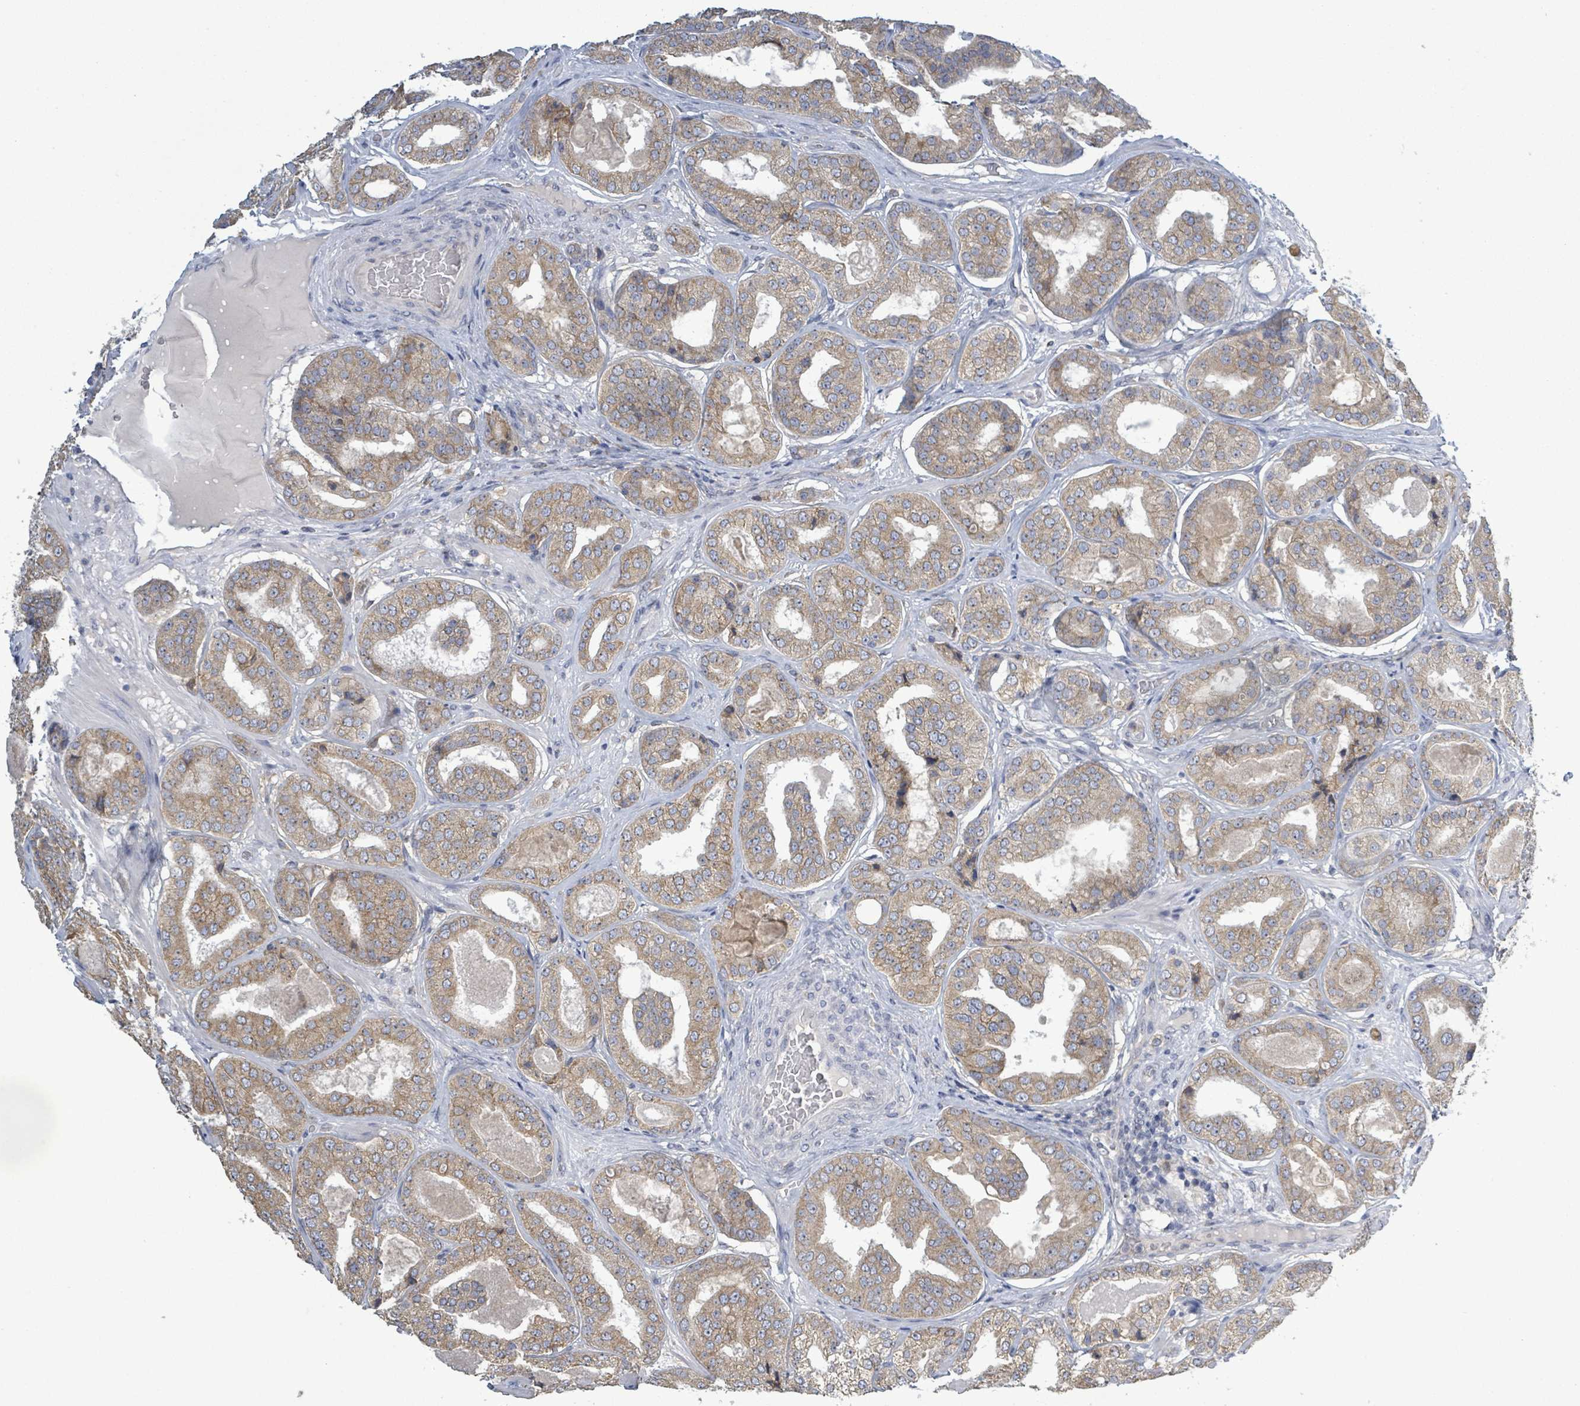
{"staining": {"intensity": "moderate", "quantity": ">75%", "location": "cytoplasmic/membranous"}, "tissue": "prostate cancer", "cell_type": "Tumor cells", "image_type": "cancer", "snomed": [{"axis": "morphology", "description": "Adenocarcinoma, High grade"}, {"axis": "topography", "description": "Prostate"}], "caption": "Moderate cytoplasmic/membranous positivity is appreciated in approximately >75% of tumor cells in adenocarcinoma (high-grade) (prostate). The staining was performed using DAB, with brown indicating positive protein expression. Nuclei are stained blue with hematoxylin.", "gene": "ATP13A1", "patient": {"sex": "male", "age": 63}}